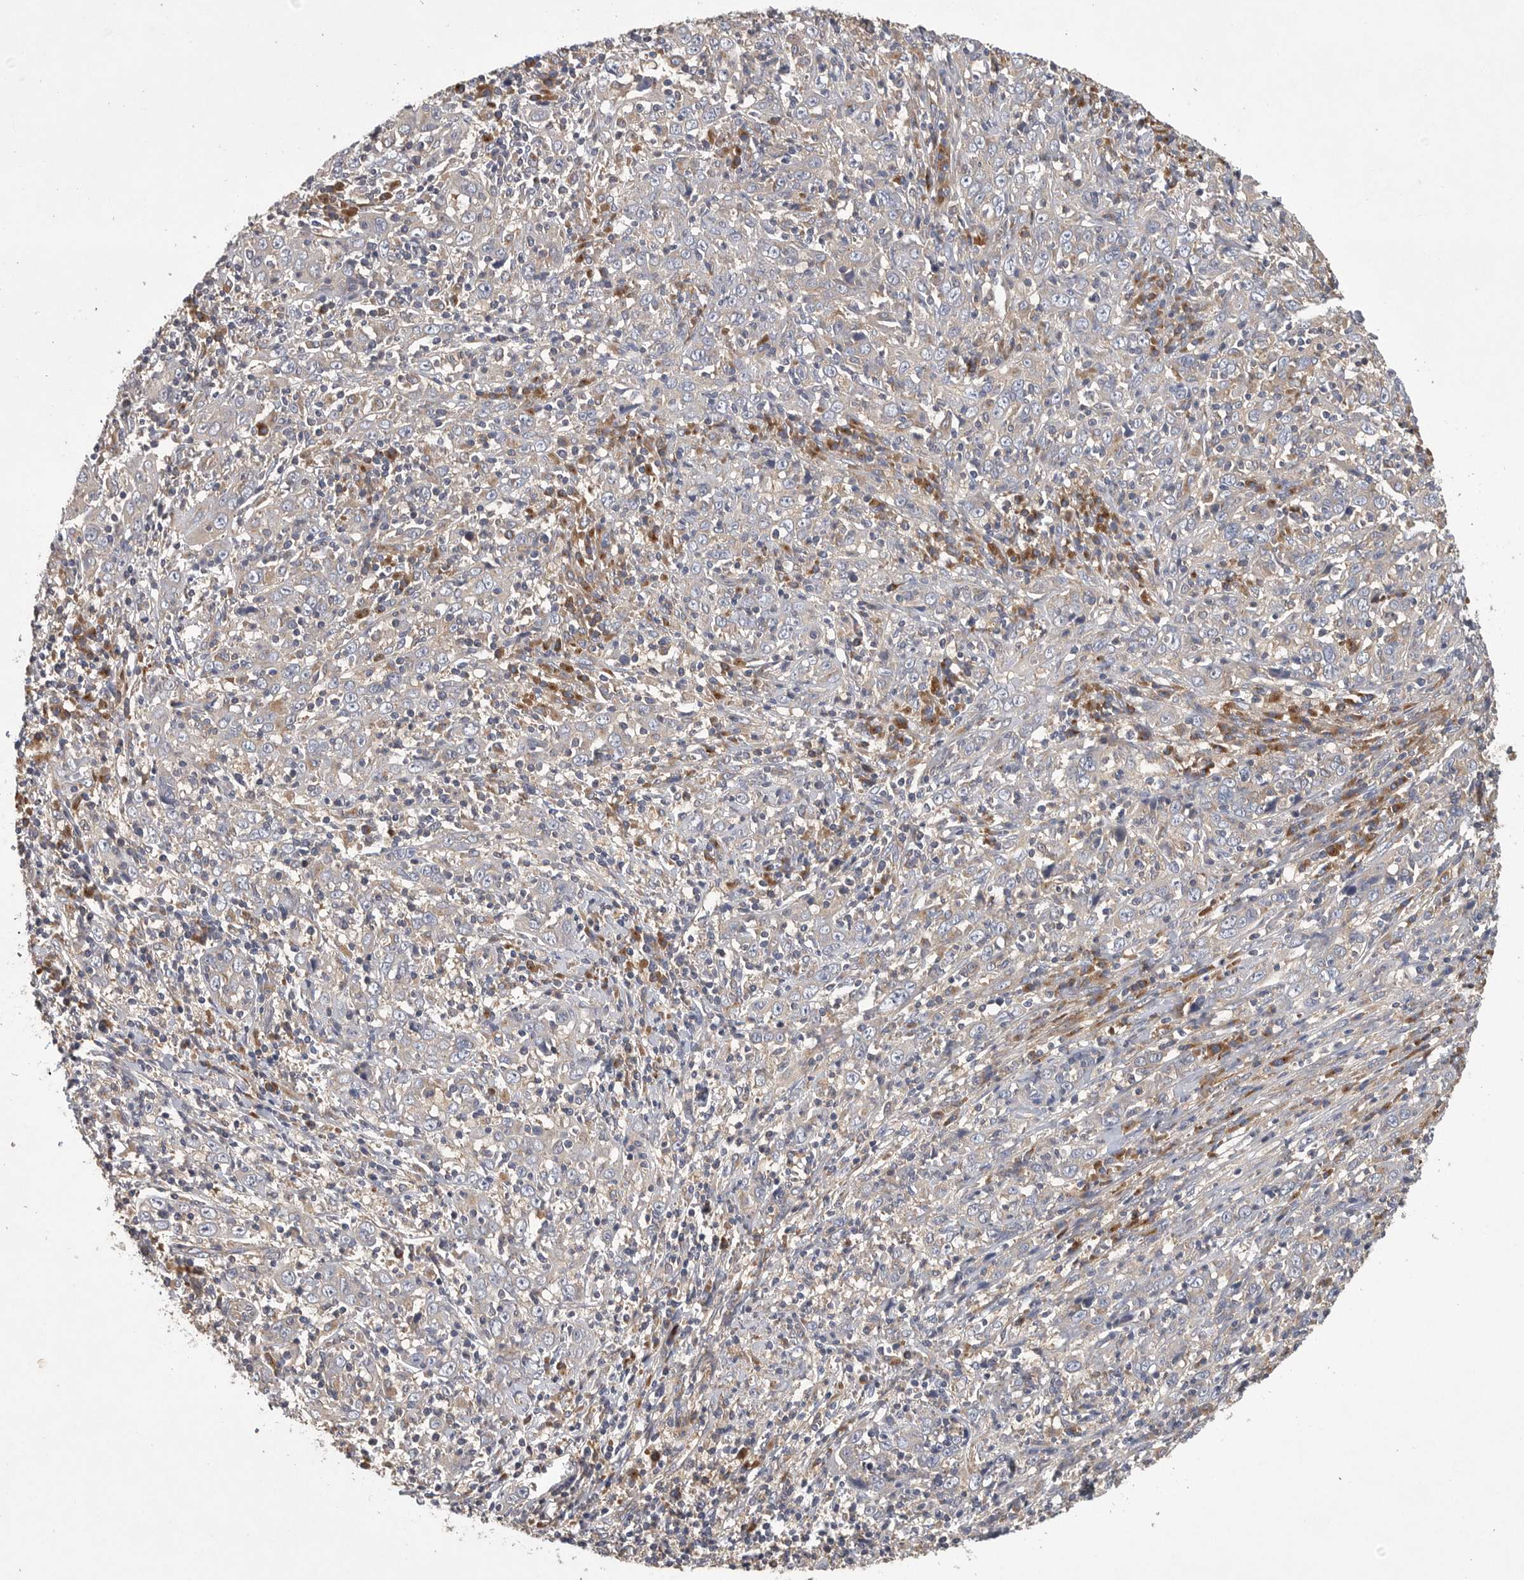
{"staining": {"intensity": "negative", "quantity": "none", "location": "none"}, "tissue": "cervical cancer", "cell_type": "Tumor cells", "image_type": "cancer", "snomed": [{"axis": "morphology", "description": "Squamous cell carcinoma, NOS"}, {"axis": "topography", "description": "Cervix"}], "caption": "Human cervical cancer stained for a protein using IHC exhibits no expression in tumor cells.", "gene": "OXR1", "patient": {"sex": "female", "age": 46}}